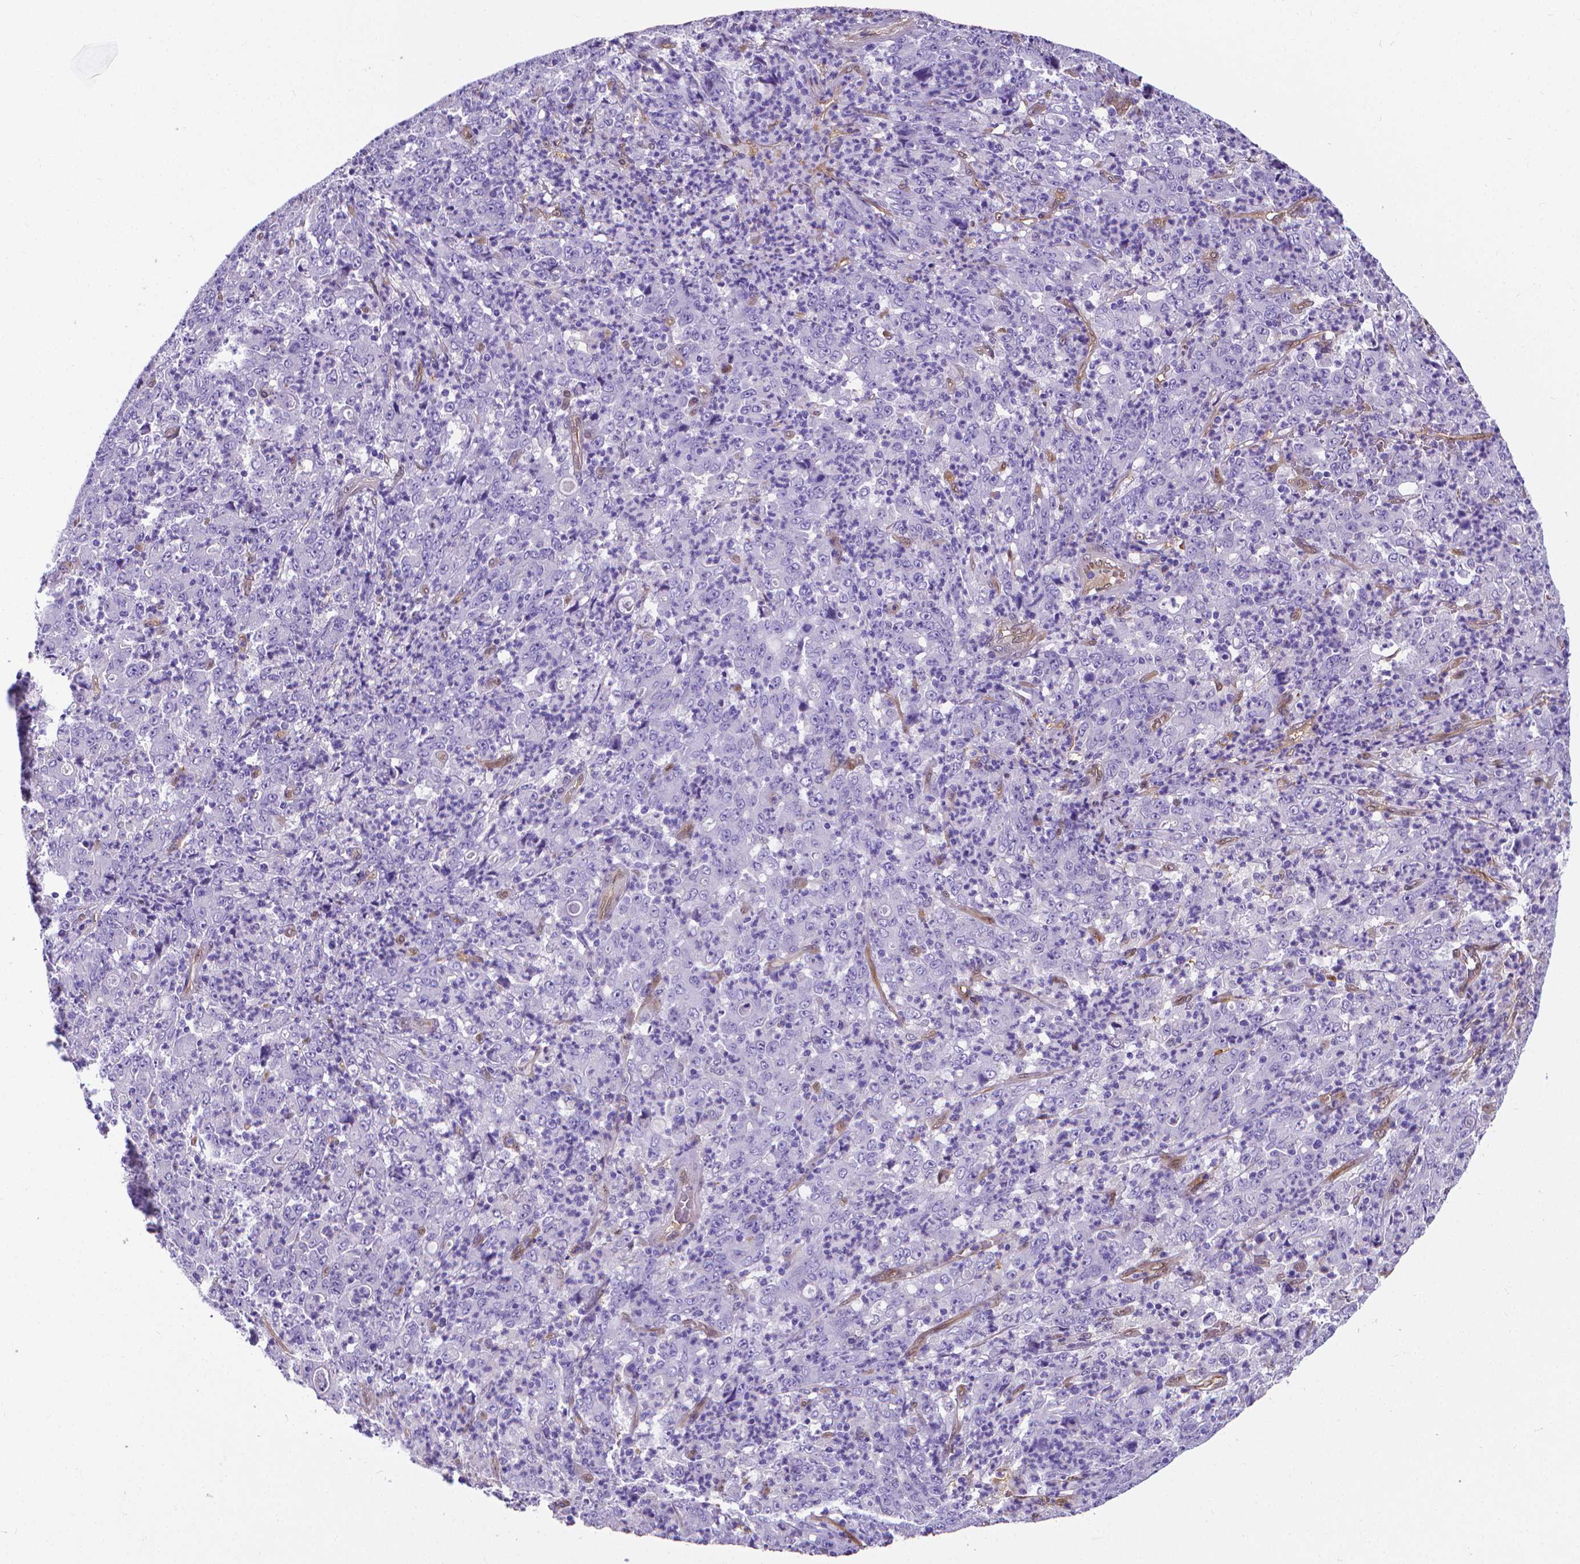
{"staining": {"intensity": "negative", "quantity": "none", "location": "none"}, "tissue": "stomach cancer", "cell_type": "Tumor cells", "image_type": "cancer", "snomed": [{"axis": "morphology", "description": "Adenocarcinoma, NOS"}, {"axis": "topography", "description": "Stomach, lower"}], "caption": "The photomicrograph displays no significant expression in tumor cells of stomach cancer (adenocarcinoma). The staining was performed using DAB (3,3'-diaminobenzidine) to visualize the protein expression in brown, while the nuclei were stained in blue with hematoxylin (Magnification: 20x).", "gene": "CLIC4", "patient": {"sex": "female", "age": 71}}